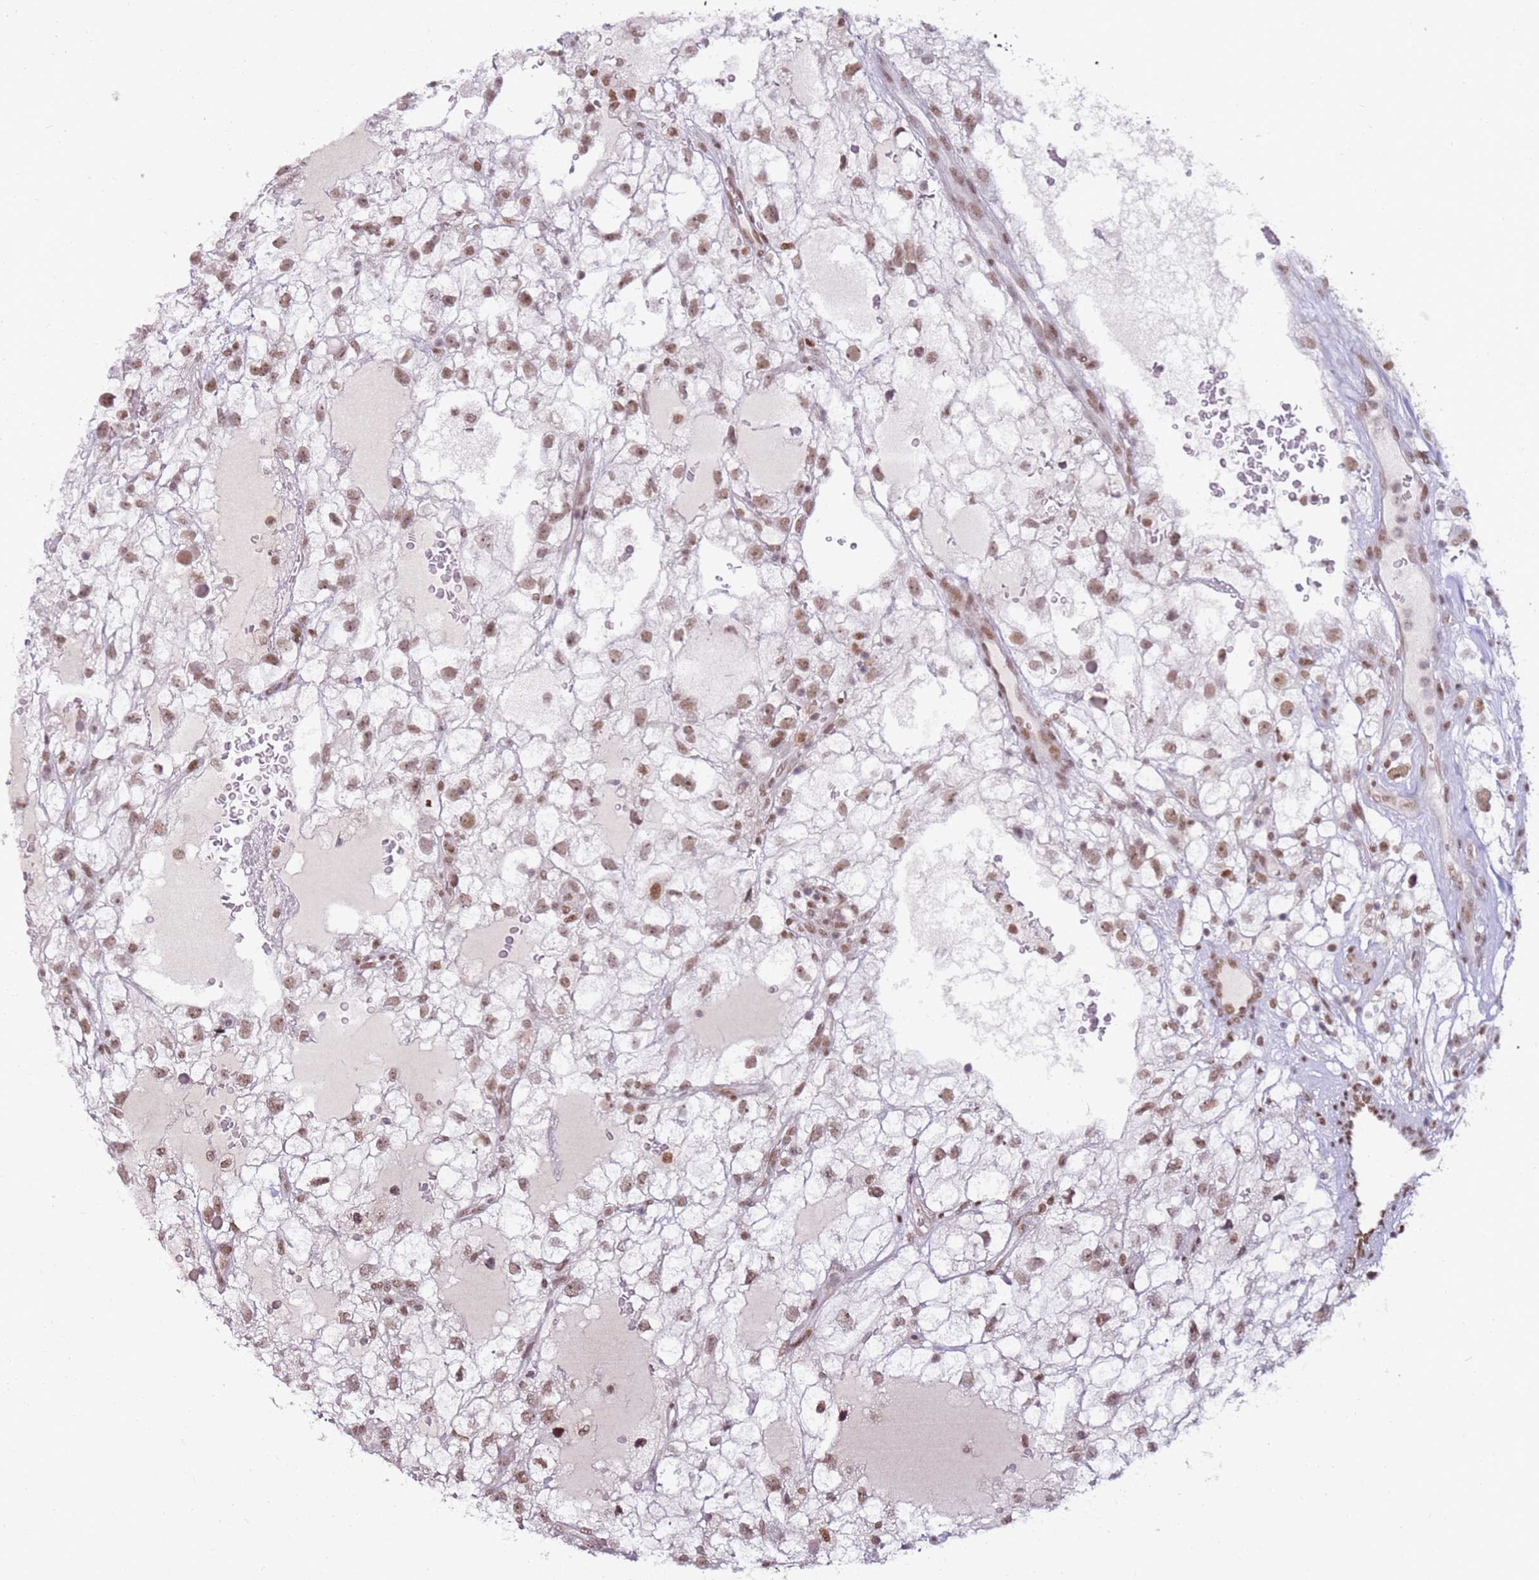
{"staining": {"intensity": "moderate", "quantity": ">75%", "location": "nuclear"}, "tissue": "renal cancer", "cell_type": "Tumor cells", "image_type": "cancer", "snomed": [{"axis": "morphology", "description": "Adenocarcinoma, NOS"}, {"axis": "topography", "description": "Kidney"}], "caption": "A brown stain shows moderate nuclear positivity of a protein in renal adenocarcinoma tumor cells. (DAB IHC, brown staining for protein, blue staining for nuclei).", "gene": "PHC2", "patient": {"sex": "male", "age": 59}}